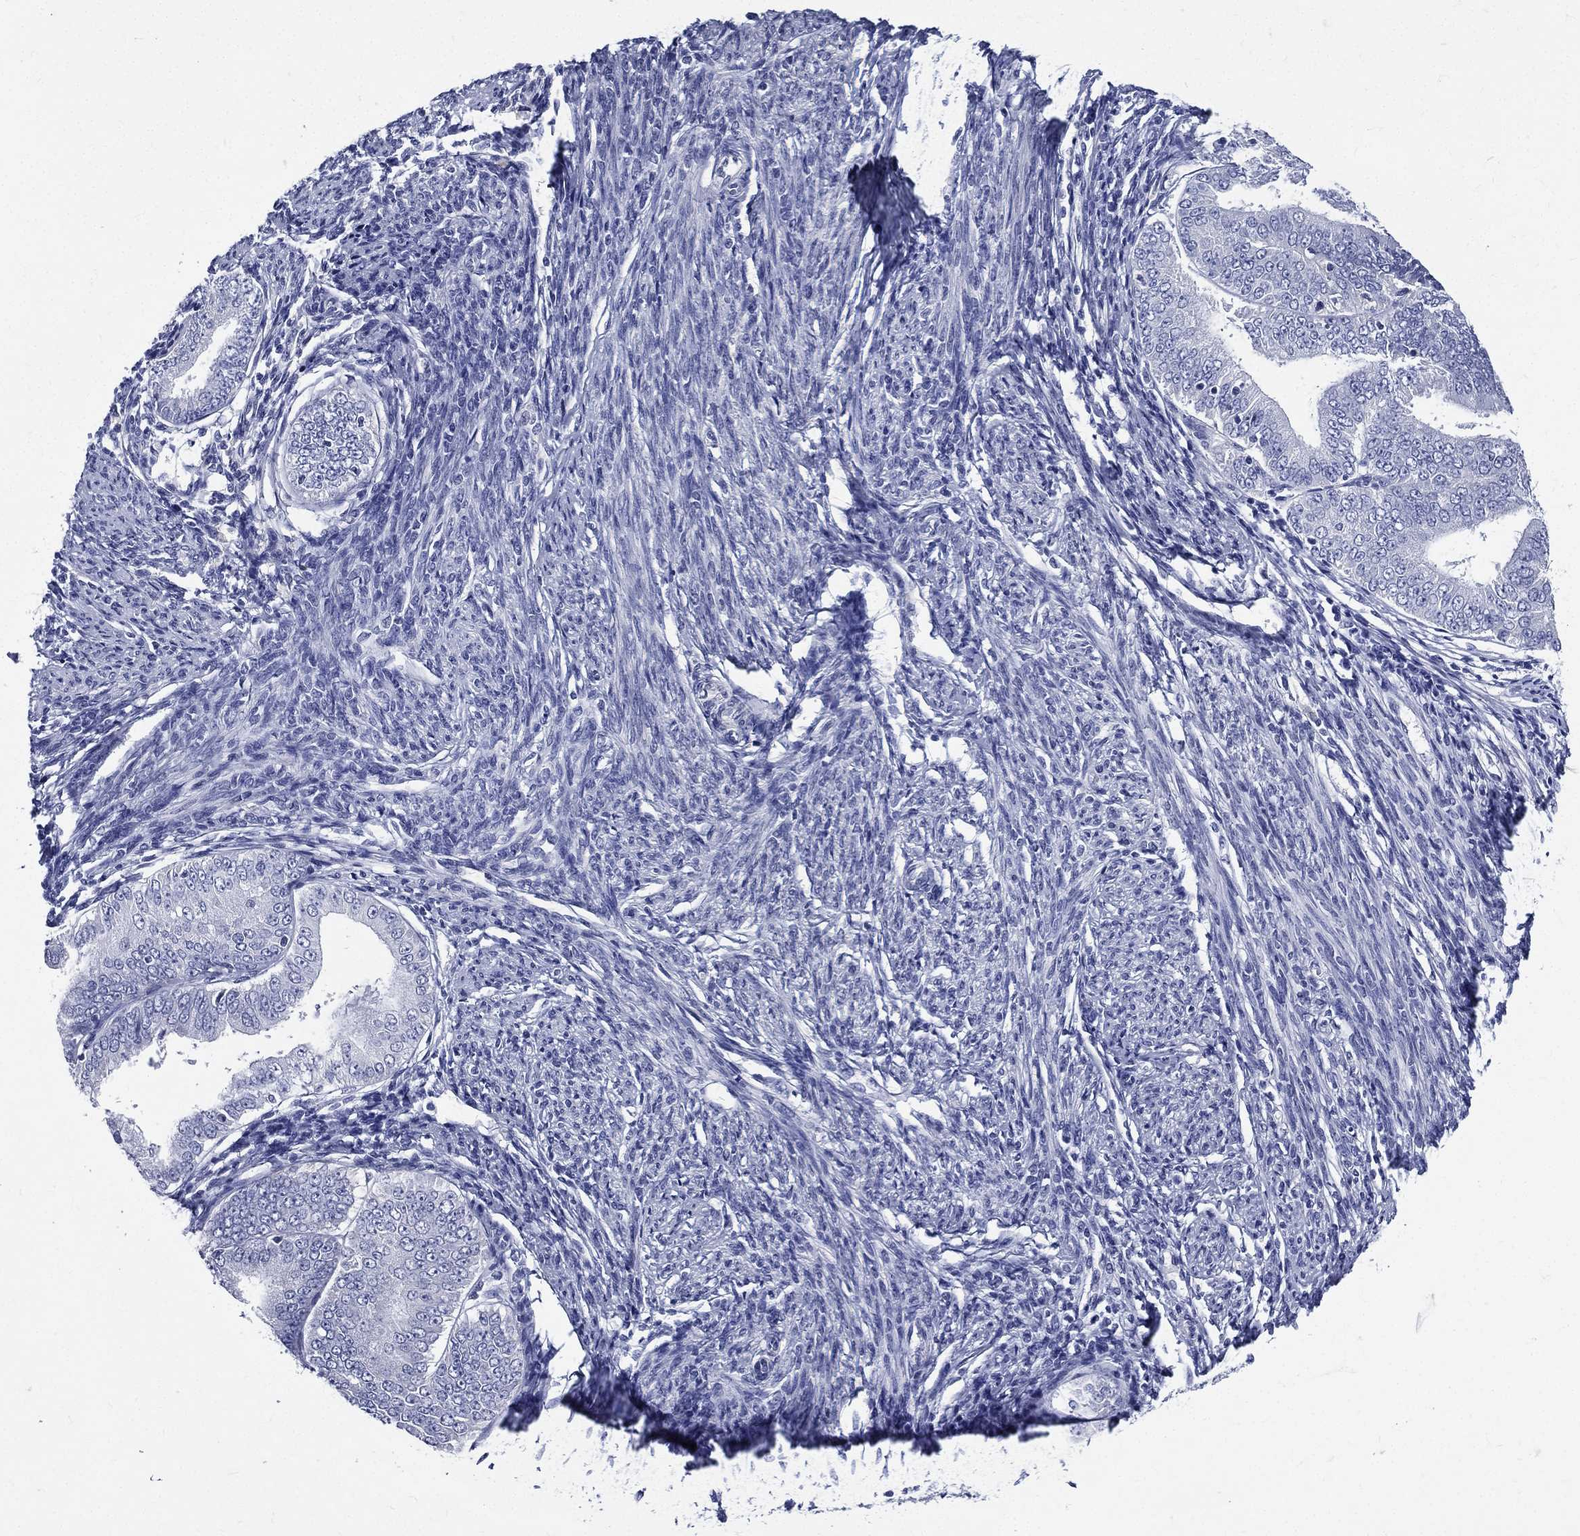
{"staining": {"intensity": "negative", "quantity": "none", "location": "none"}, "tissue": "endometrial cancer", "cell_type": "Tumor cells", "image_type": "cancer", "snomed": [{"axis": "morphology", "description": "Adenocarcinoma, NOS"}, {"axis": "topography", "description": "Endometrium"}], "caption": "A high-resolution histopathology image shows immunohistochemistry (IHC) staining of endometrial cancer, which exhibits no significant expression in tumor cells. Brightfield microscopy of immunohistochemistry stained with DAB (3,3'-diaminobenzidine) (brown) and hematoxylin (blue), captured at high magnification.", "gene": "DPYS", "patient": {"sex": "female", "age": 63}}